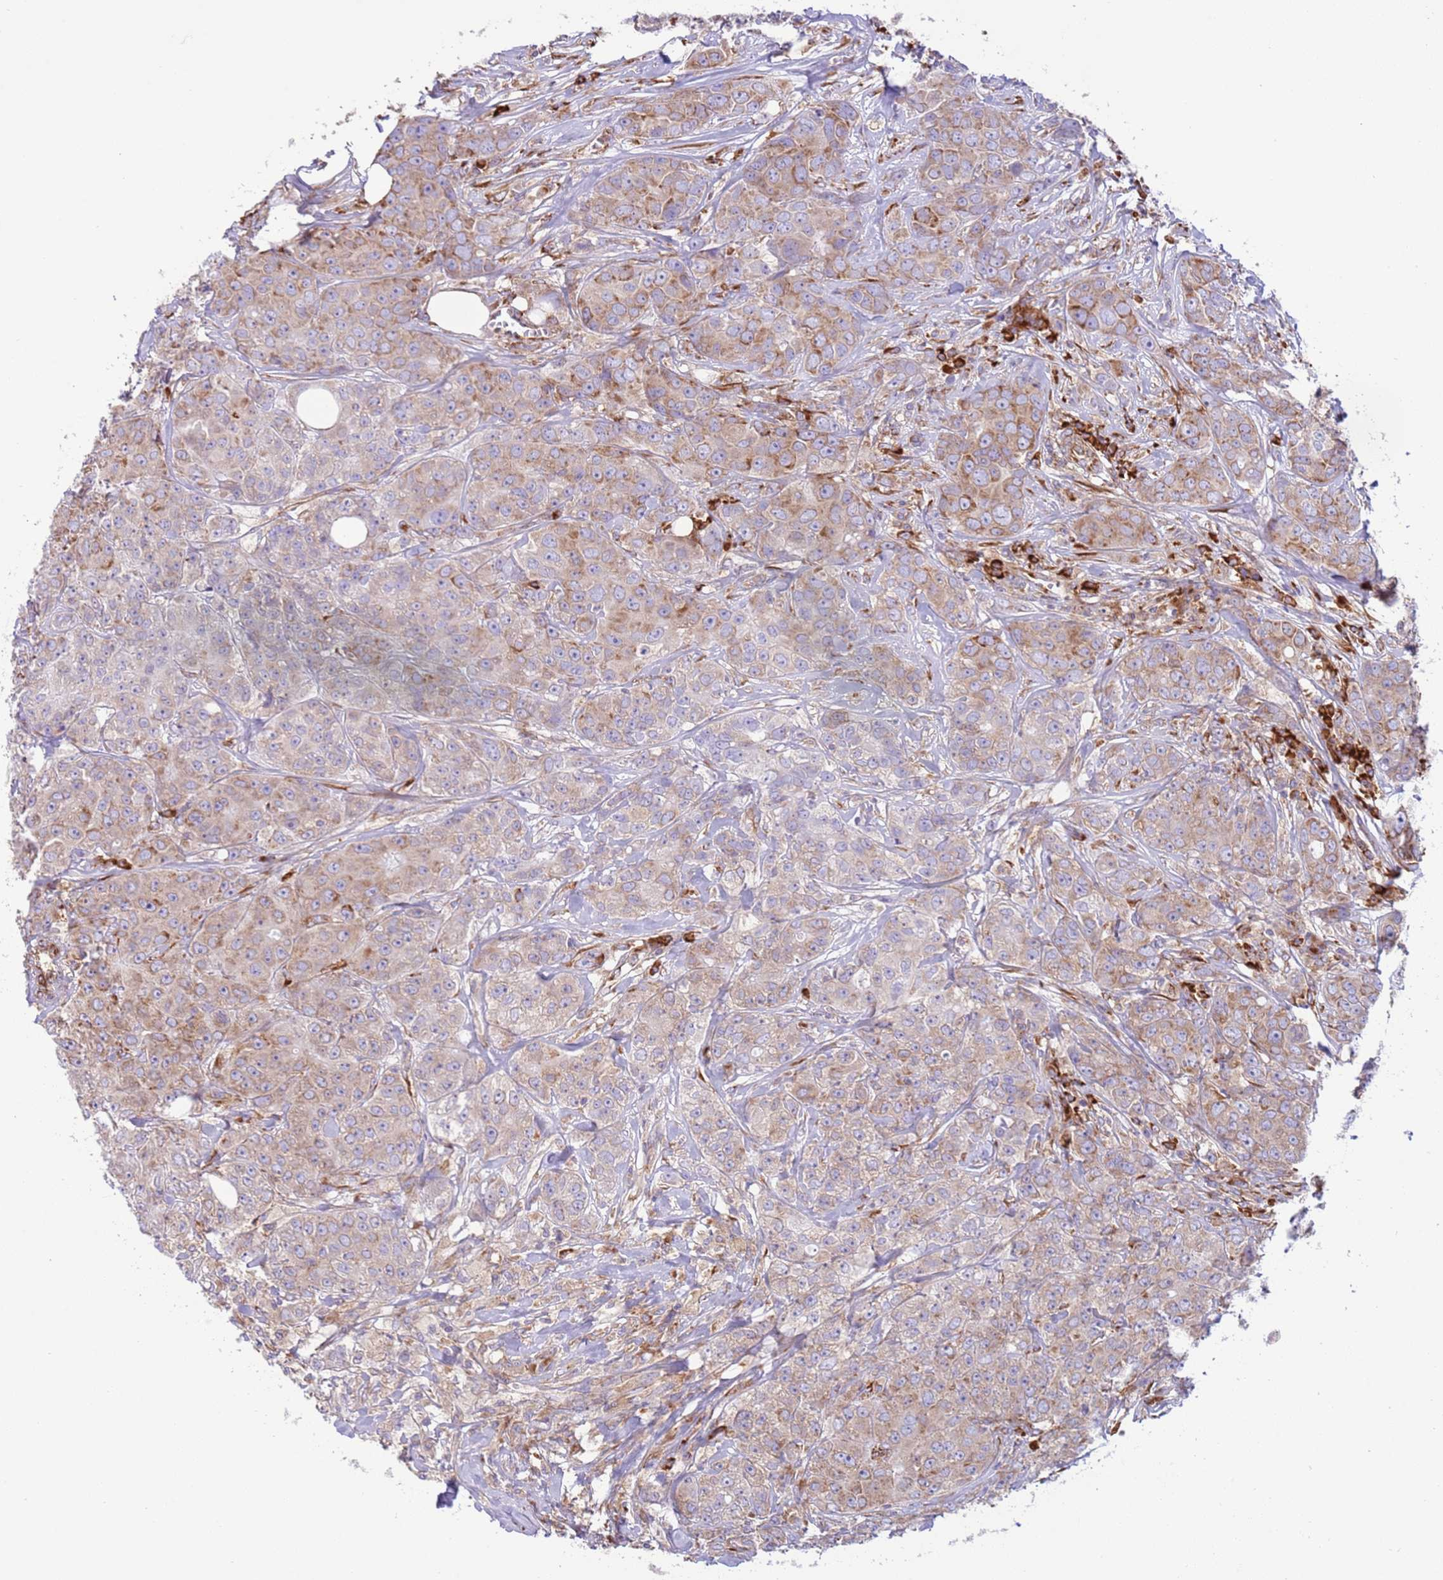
{"staining": {"intensity": "moderate", "quantity": ">75%", "location": "cytoplasmic/membranous"}, "tissue": "breast cancer", "cell_type": "Tumor cells", "image_type": "cancer", "snomed": [{"axis": "morphology", "description": "Duct carcinoma"}, {"axis": "topography", "description": "Breast"}], "caption": "A photomicrograph of human breast cancer (infiltrating ductal carcinoma) stained for a protein shows moderate cytoplasmic/membranous brown staining in tumor cells.", "gene": "VARS1", "patient": {"sex": "female", "age": 43}}